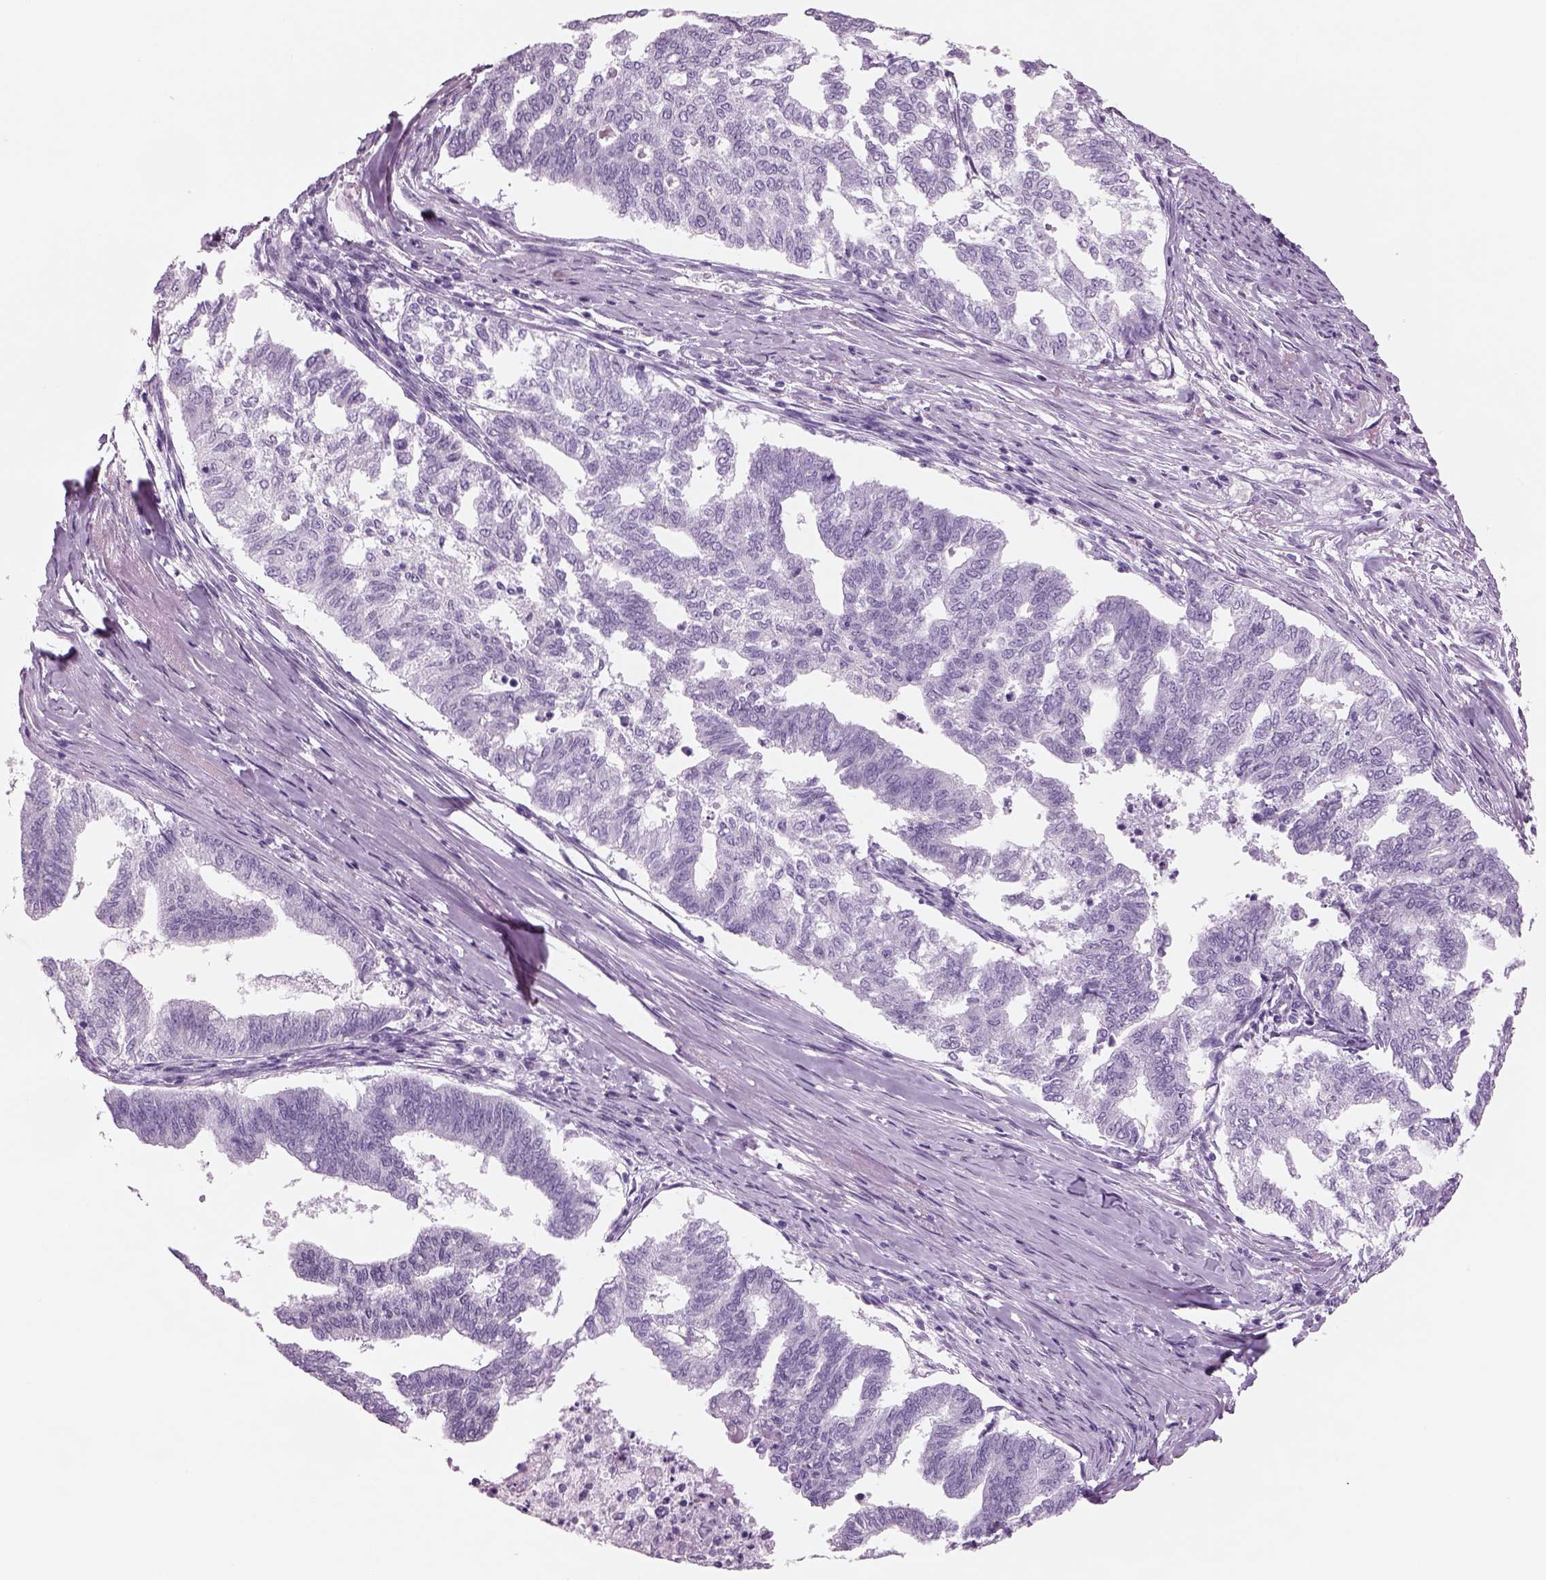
{"staining": {"intensity": "negative", "quantity": "none", "location": "none"}, "tissue": "endometrial cancer", "cell_type": "Tumor cells", "image_type": "cancer", "snomed": [{"axis": "morphology", "description": "Adenocarcinoma, NOS"}, {"axis": "topography", "description": "Endometrium"}], "caption": "Human endometrial adenocarcinoma stained for a protein using IHC demonstrates no staining in tumor cells.", "gene": "RHO", "patient": {"sex": "female", "age": 79}}